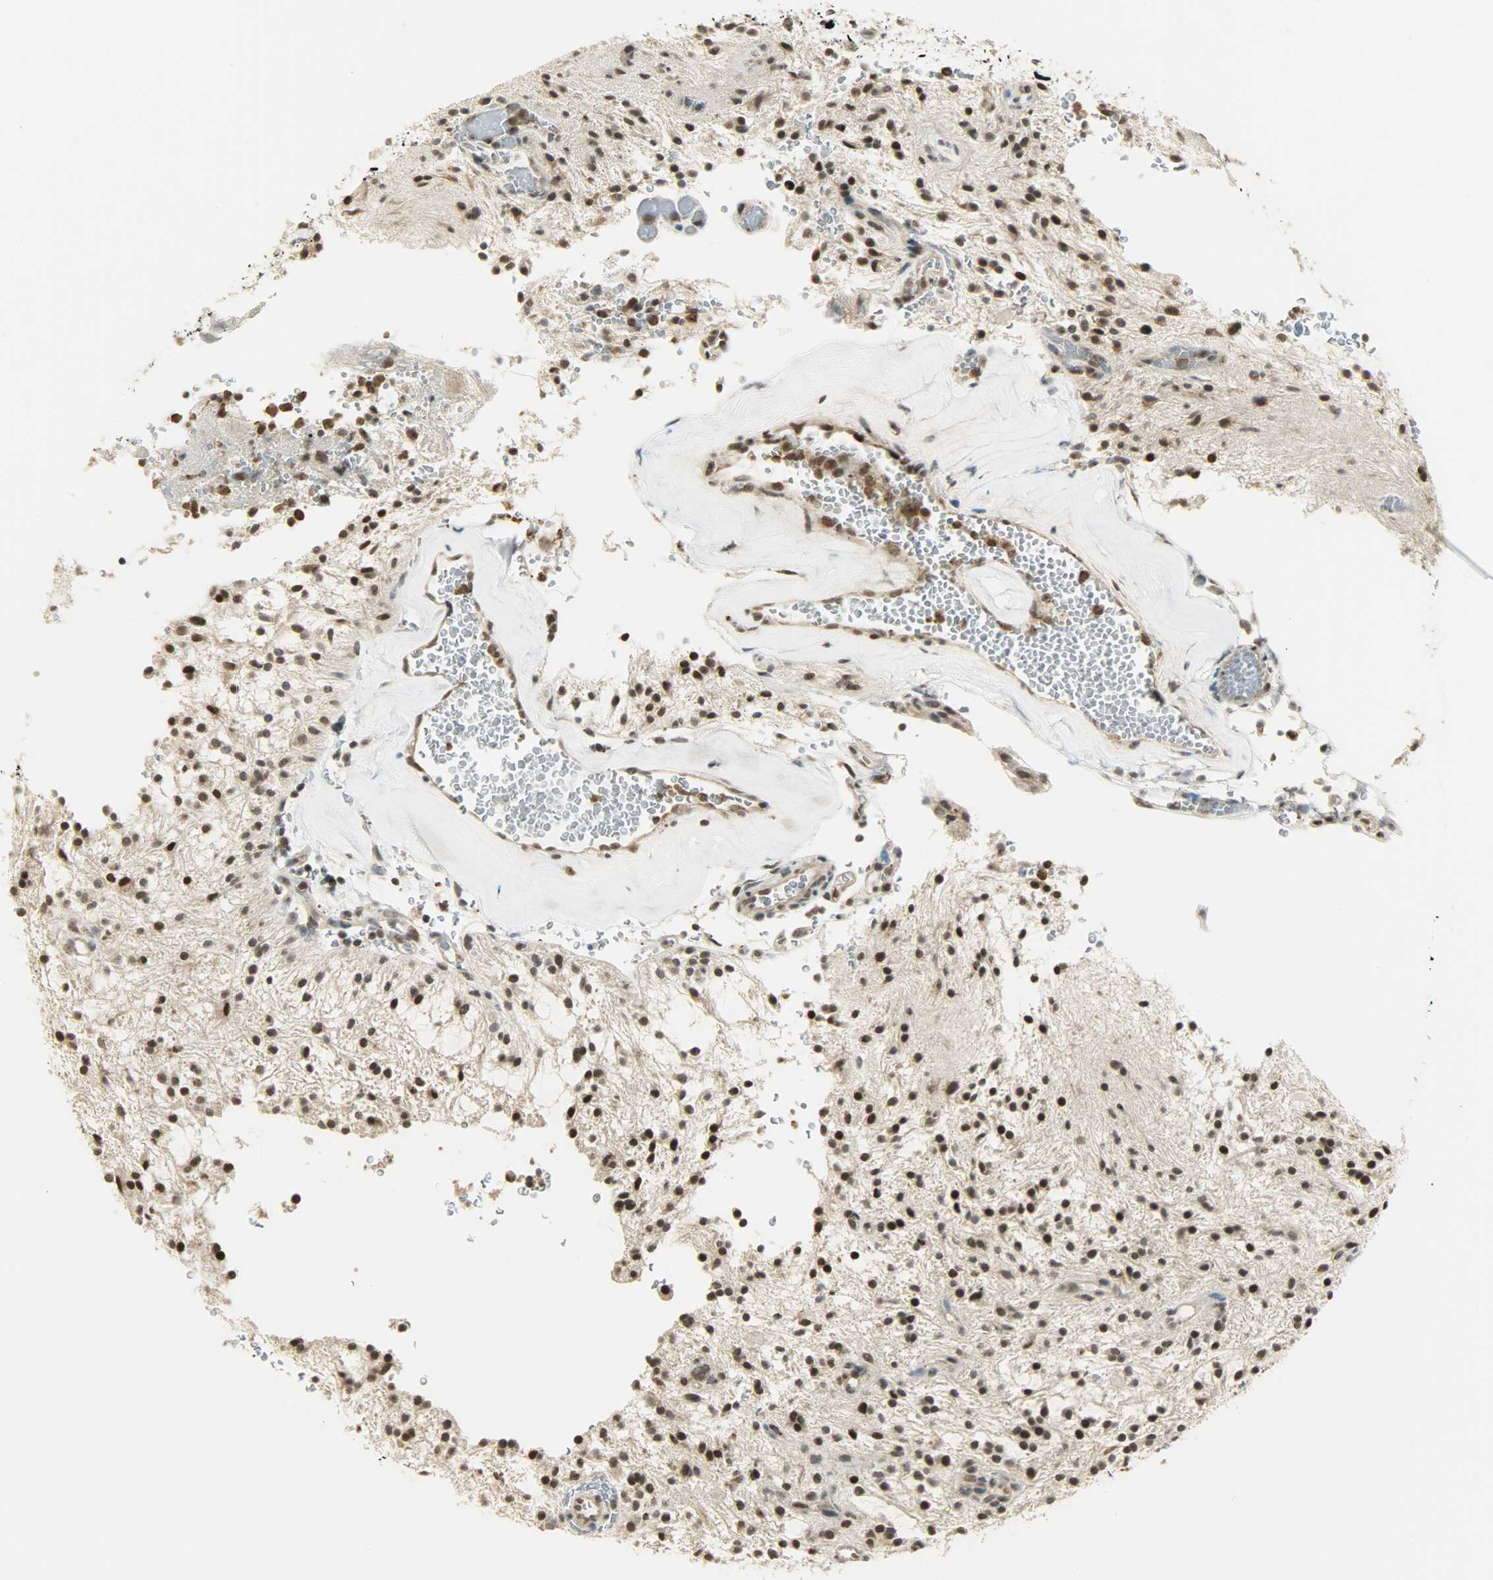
{"staining": {"intensity": "strong", "quantity": ">75%", "location": "nuclear"}, "tissue": "glioma", "cell_type": "Tumor cells", "image_type": "cancer", "snomed": [{"axis": "morphology", "description": "Glioma, malignant, NOS"}, {"axis": "topography", "description": "Cerebellum"}], "caption": "Protein staining of glioma (malignant) tissue shows strong nuclear positivity in approximately >75% of tumor cells.", "gene": "SMARCA5", "patient": {"sex": "female", "age": 10}}